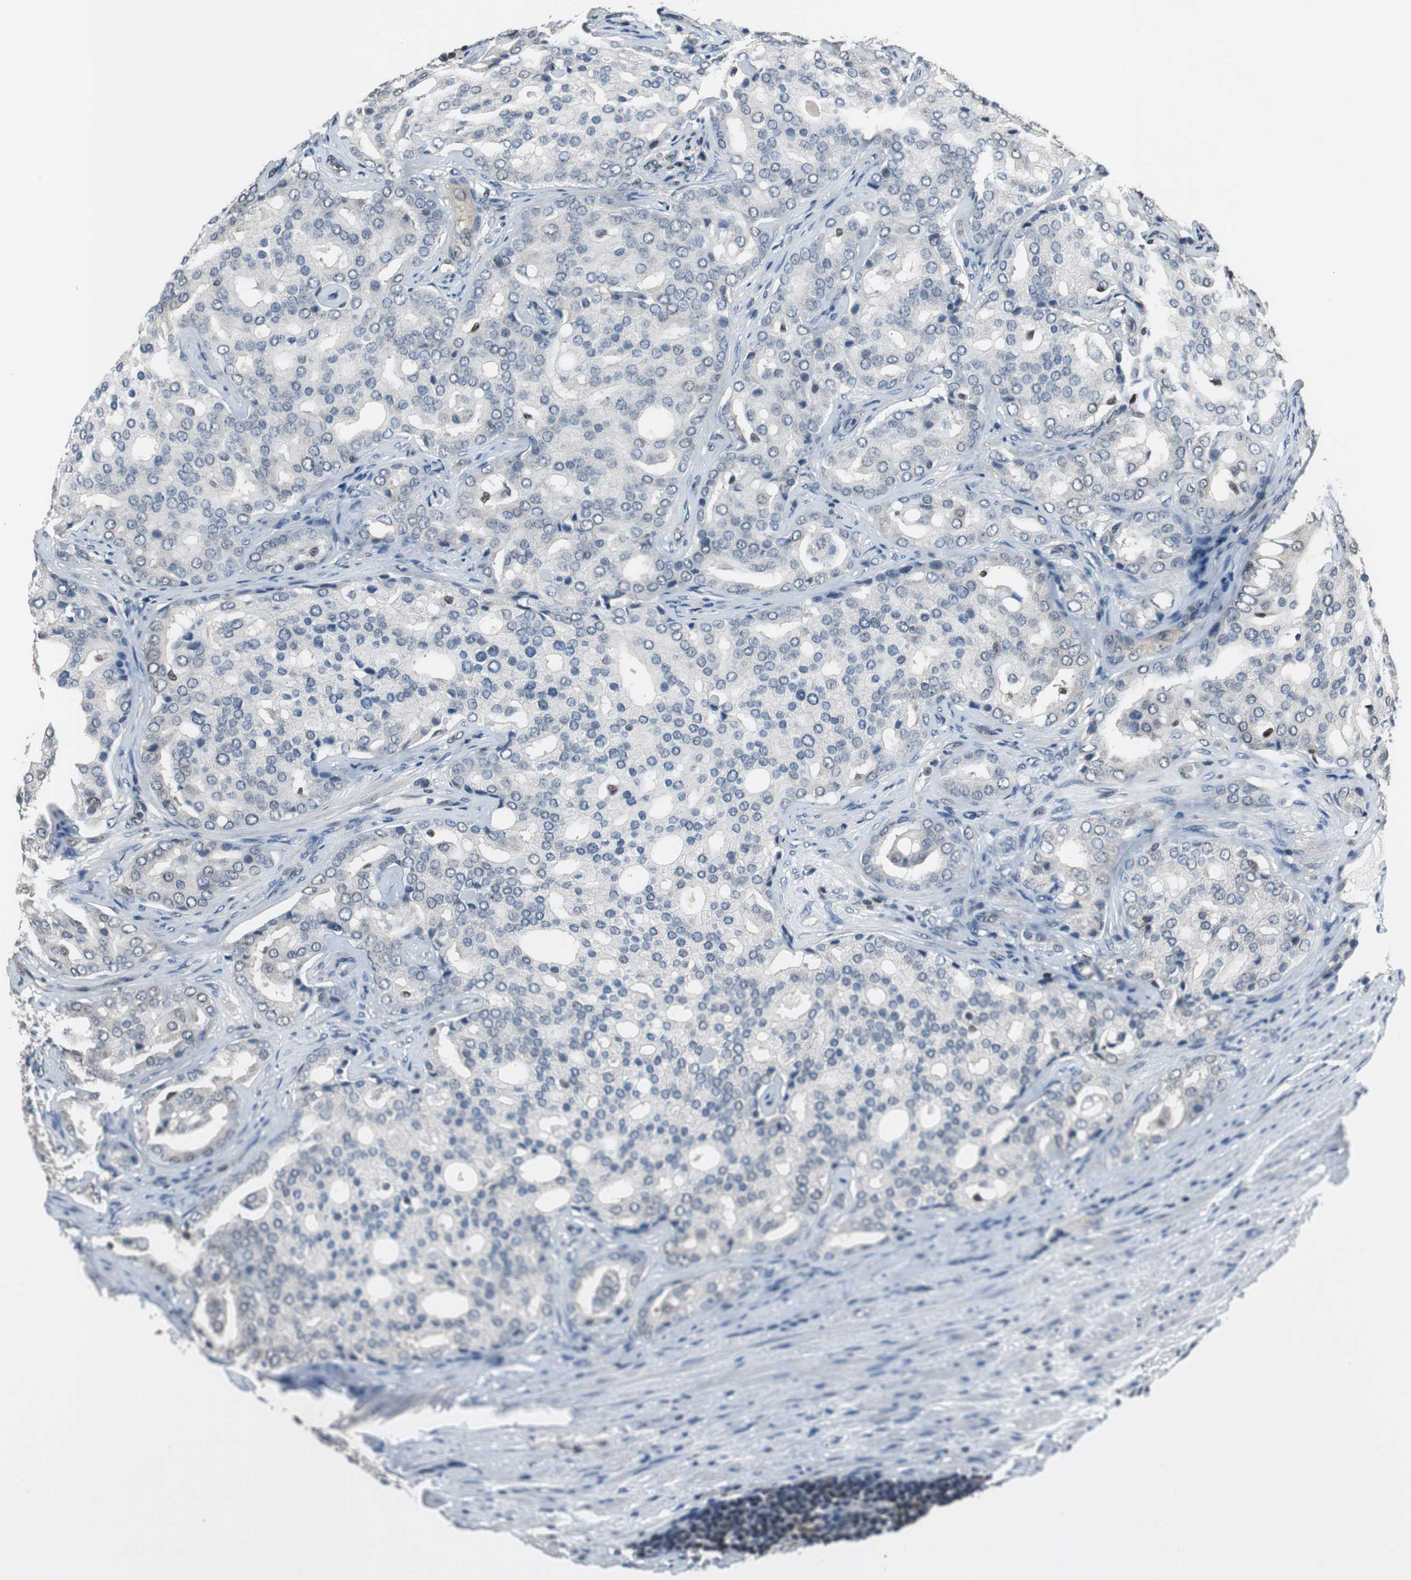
{"staining": {"intensity": "negative", "quantity": "none", "location": "none"}, "tissue": "prostate cancer", "cell_type": "Tumor cells", "image_type": "cancer", "snomed": [{"axis": "morphology", "description": "Adenocarcinoma, High grade"}, {"axis": "topography", "description": "Prostate"}], "caption": "This is an immunohistochemistry (IHC) micrograph of high-grade adenocarcinoma (prostate). There is no staining in tumor cells.", "gene": "MAFB", "patient": {"sex": "male", "age": 64}}